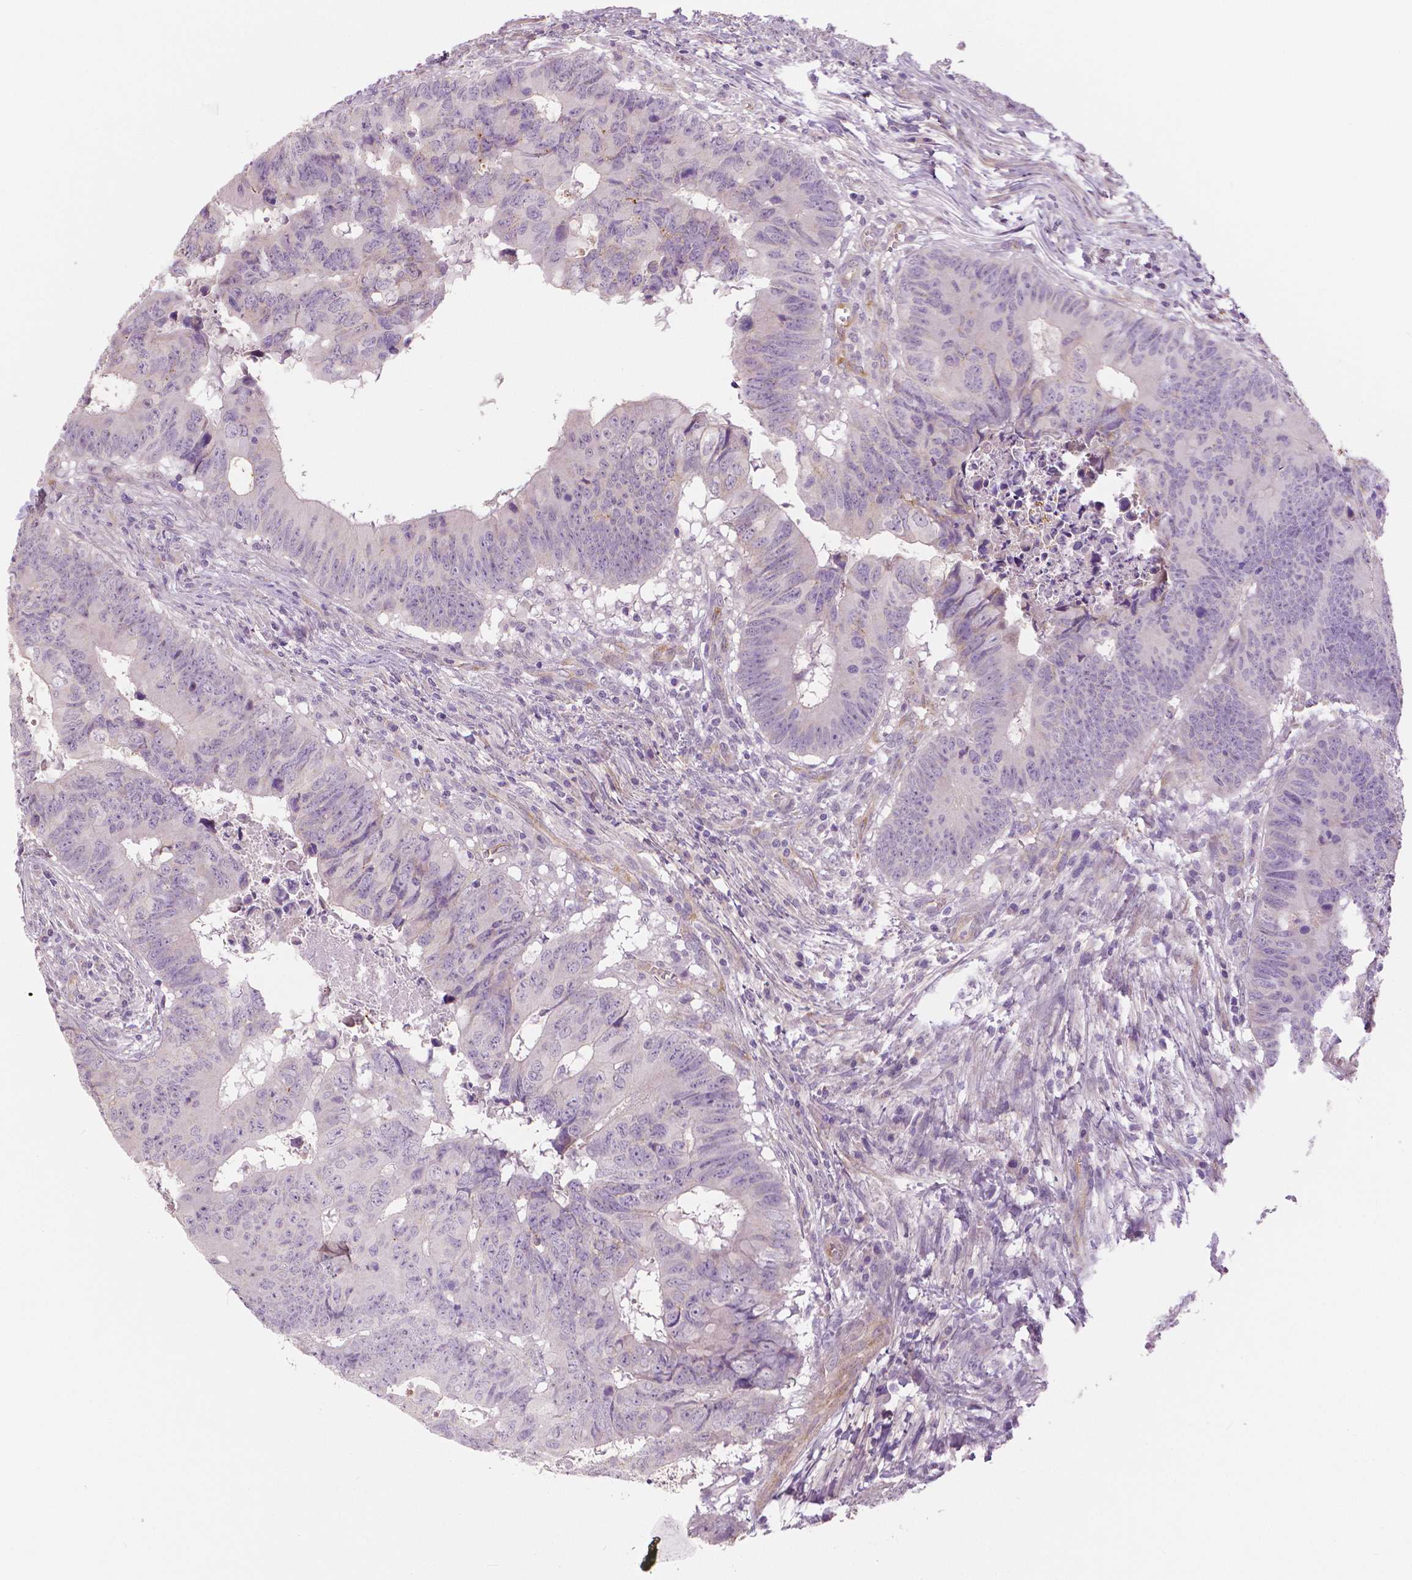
{"staining": {"intensity": "negative", "quantity": "none", "location": "none"}, "tissue": "colorectal cancer", "cell_type": "Tumor cells", "image_type": "cancer", "snomed": [{"axis": "morphology", "description": "Adenocarcinoma, NOS"}, {"axis": "topography", "description": "Colon"}], "caption": "High power microscopy histopathology image of an IHC photomicrograph of colorectal cancer, revealing no significant positivity in tumor cells.", "gene": "FLT1", "patient": {"sex": "female", "age": 82}}